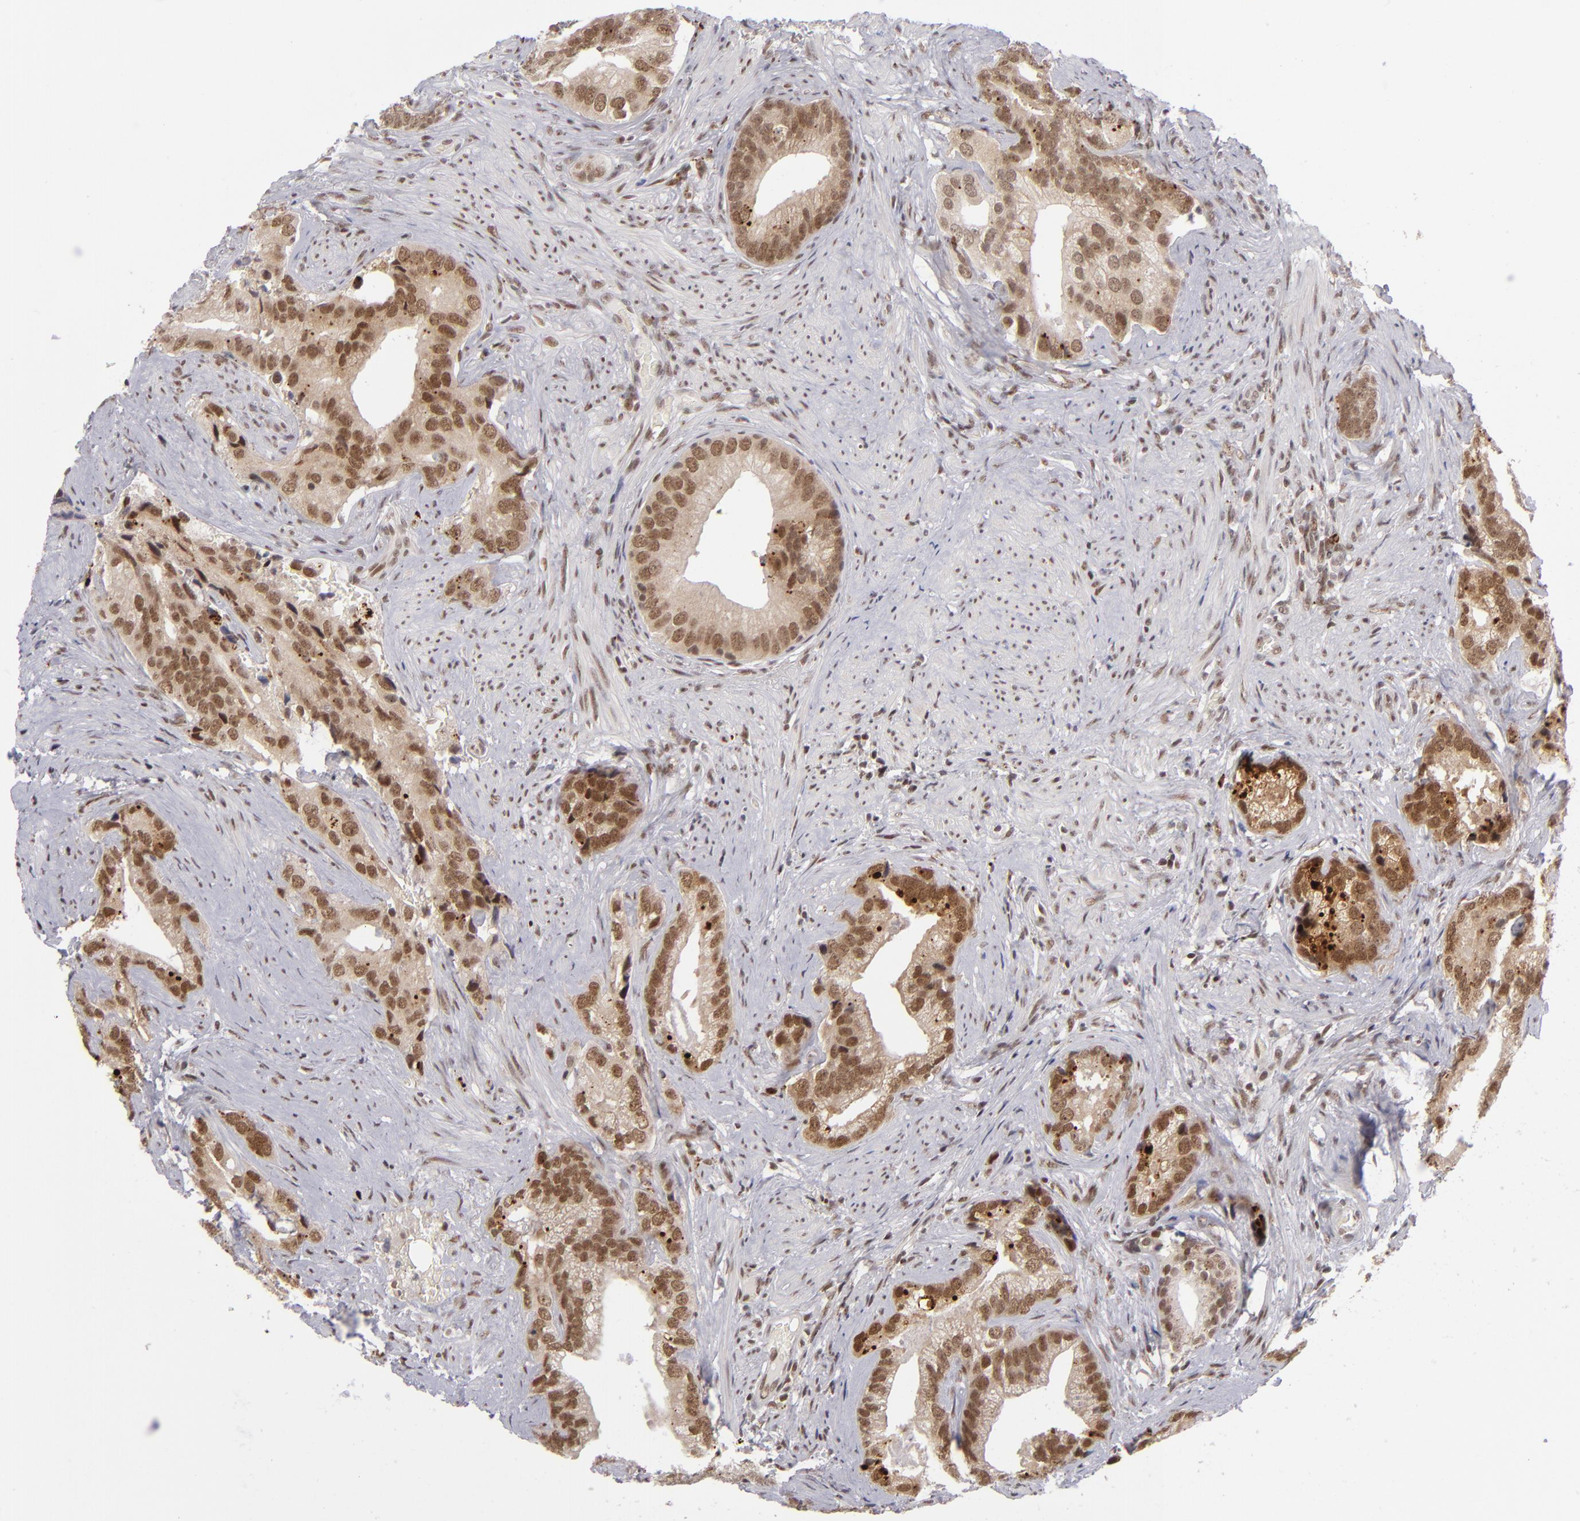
{"staining": {"intensity": "strong", "quantity": ">75%", "location": "nuclear"}, "tissue": "prostate cancer", "cell_type": "Tumor cells", "image_type": "cancer", "snomed": [{"axis": "morphology", "description": "Adenocarcinoma, Low grade"}, {"axis": "topography", "description": "Prostate"}], "caption": "This micrograph exhibits immunohistochemistry staining of human adenocarcinoma (low-grade) (prostate), with high strong nuclear expression in approximately >75% of tumor cells.", "gene": "MLLT3", "patient": {"sex": "male", "age": 71}}